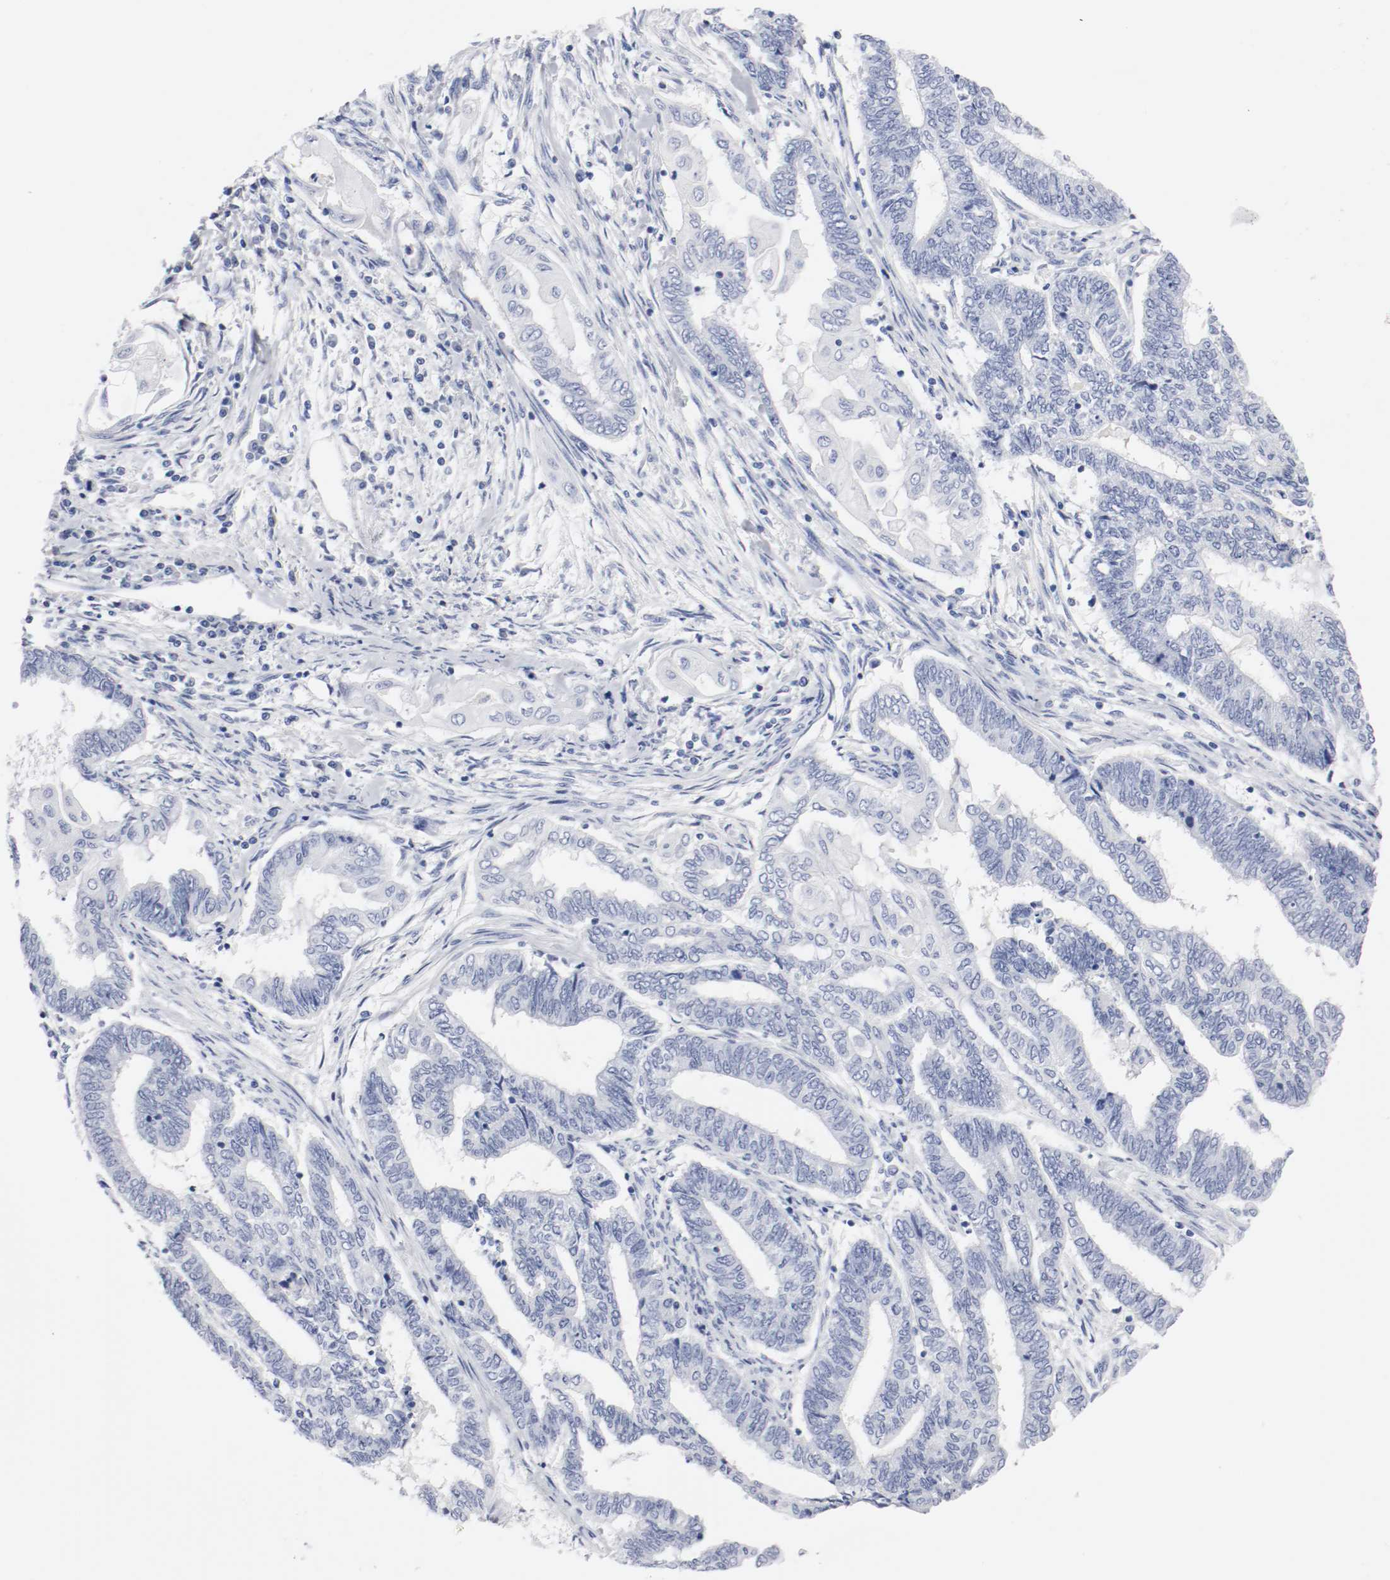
{"staining": {"intensity": "negative", "quantity": "none", "location": "none"}, "tissue": "endometrial cancer", "cell_type": "Tumor cells", "image_type": "cancer", "snomed": [{"axis": "morphology", "description": "Adenocarcinoma, NOS"}, {"axis": "topography", "description": "Uterus"}, {"axis": "topography", "description": "Endometrium"}], "caption": "DAB immunohistochemical staining of human endometrial adenocarcinoma exhibits no significant staining in tumor cells.", "gene": "GAD1", "patient": {"sex": "female", "age": 70}}